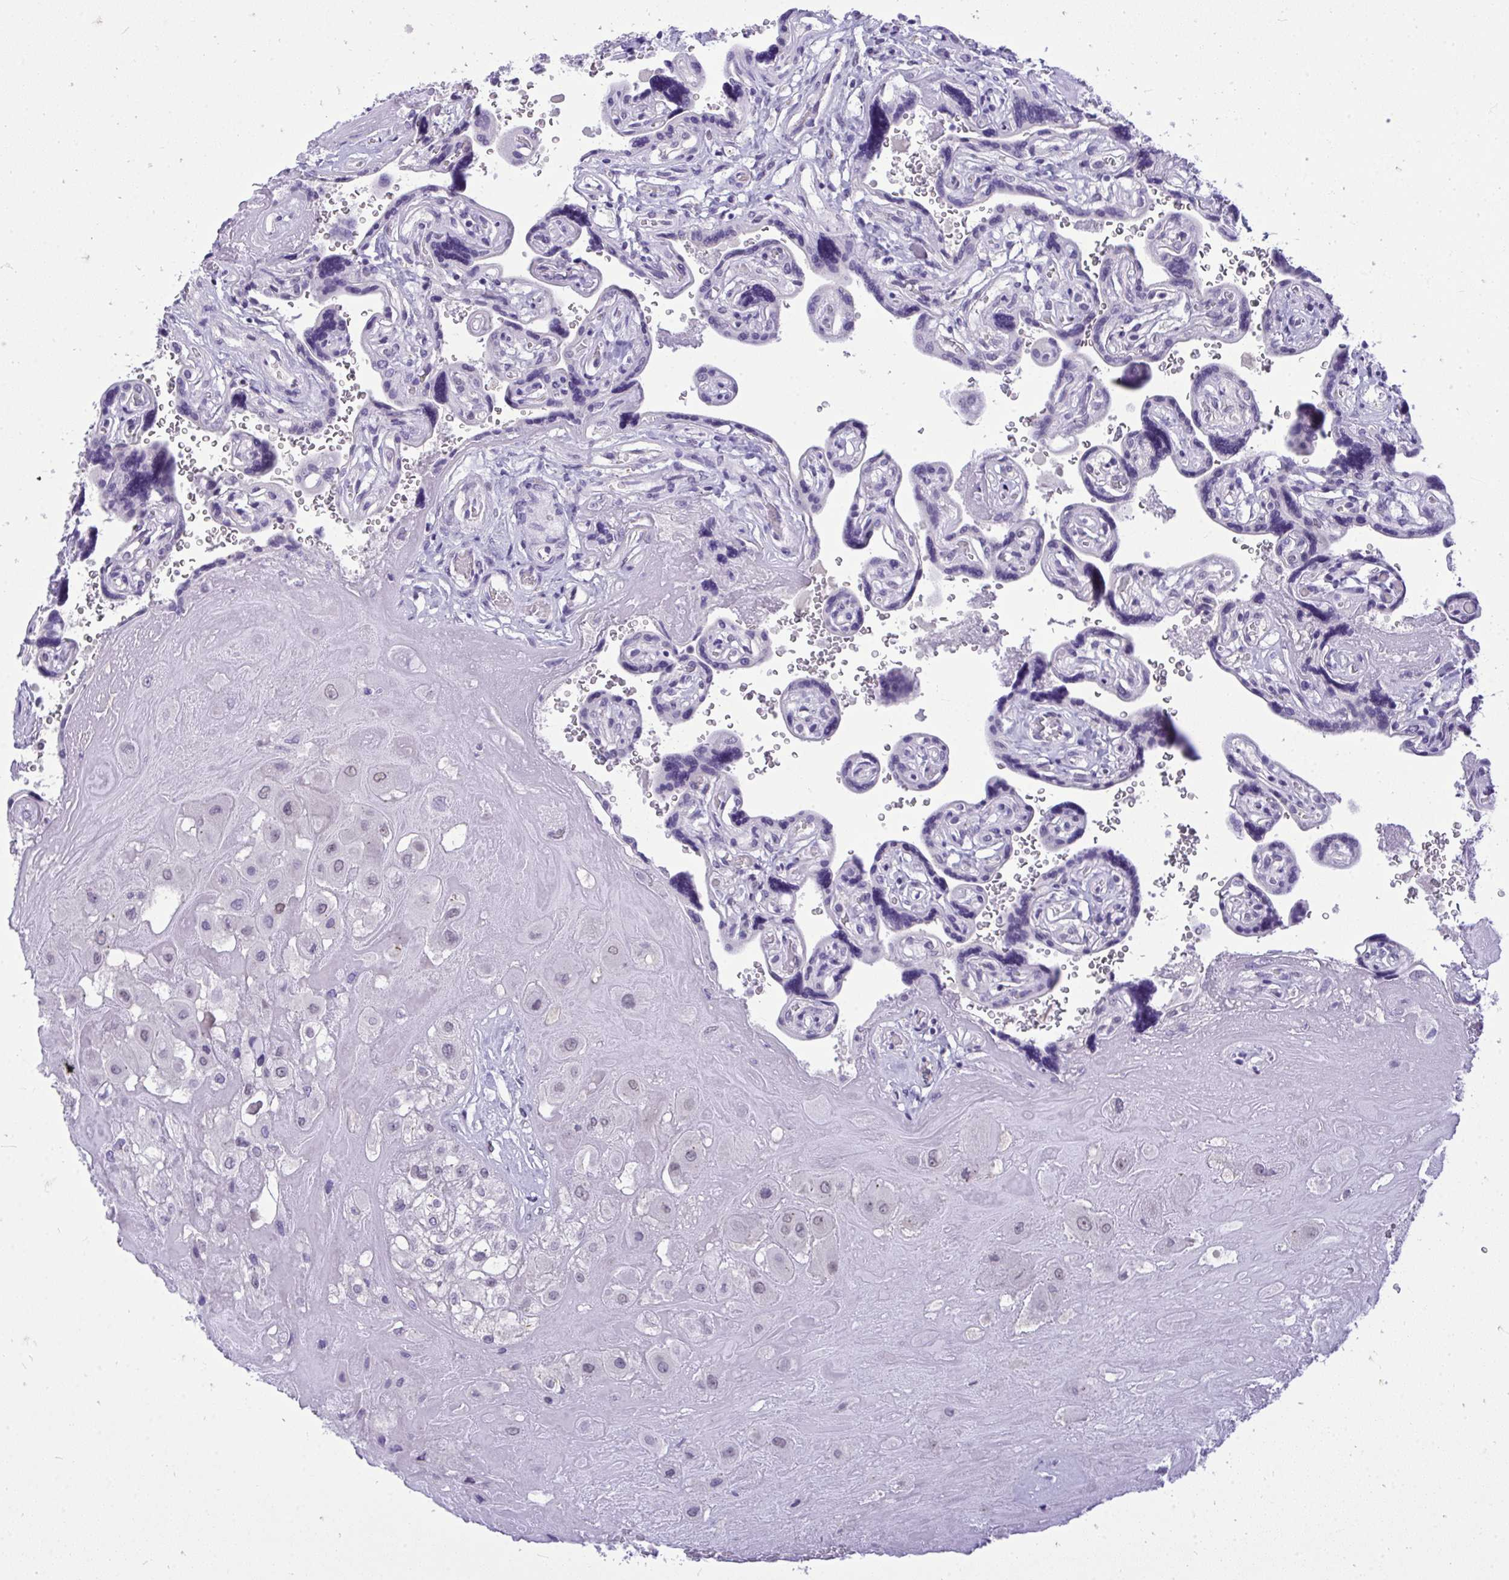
{"staining": {"intensity": "negative", "quantity": "none", "location": "none"}, "tissue": "placenta", "cell_type": "Decidual cells", "image_type": "normal", "snomed": [{"axis": "morphology", "description": "Normal tissue, NOS"}, {"axis": "topography", "description": "Placenta"}], "caption": "This is an immunohistochemistry (IHC) photomicrograph of benign human placenta. There is no positivity in decidual cells.", "gene": "TEAD4", "patient": {"sex": "female", "age": 32}}